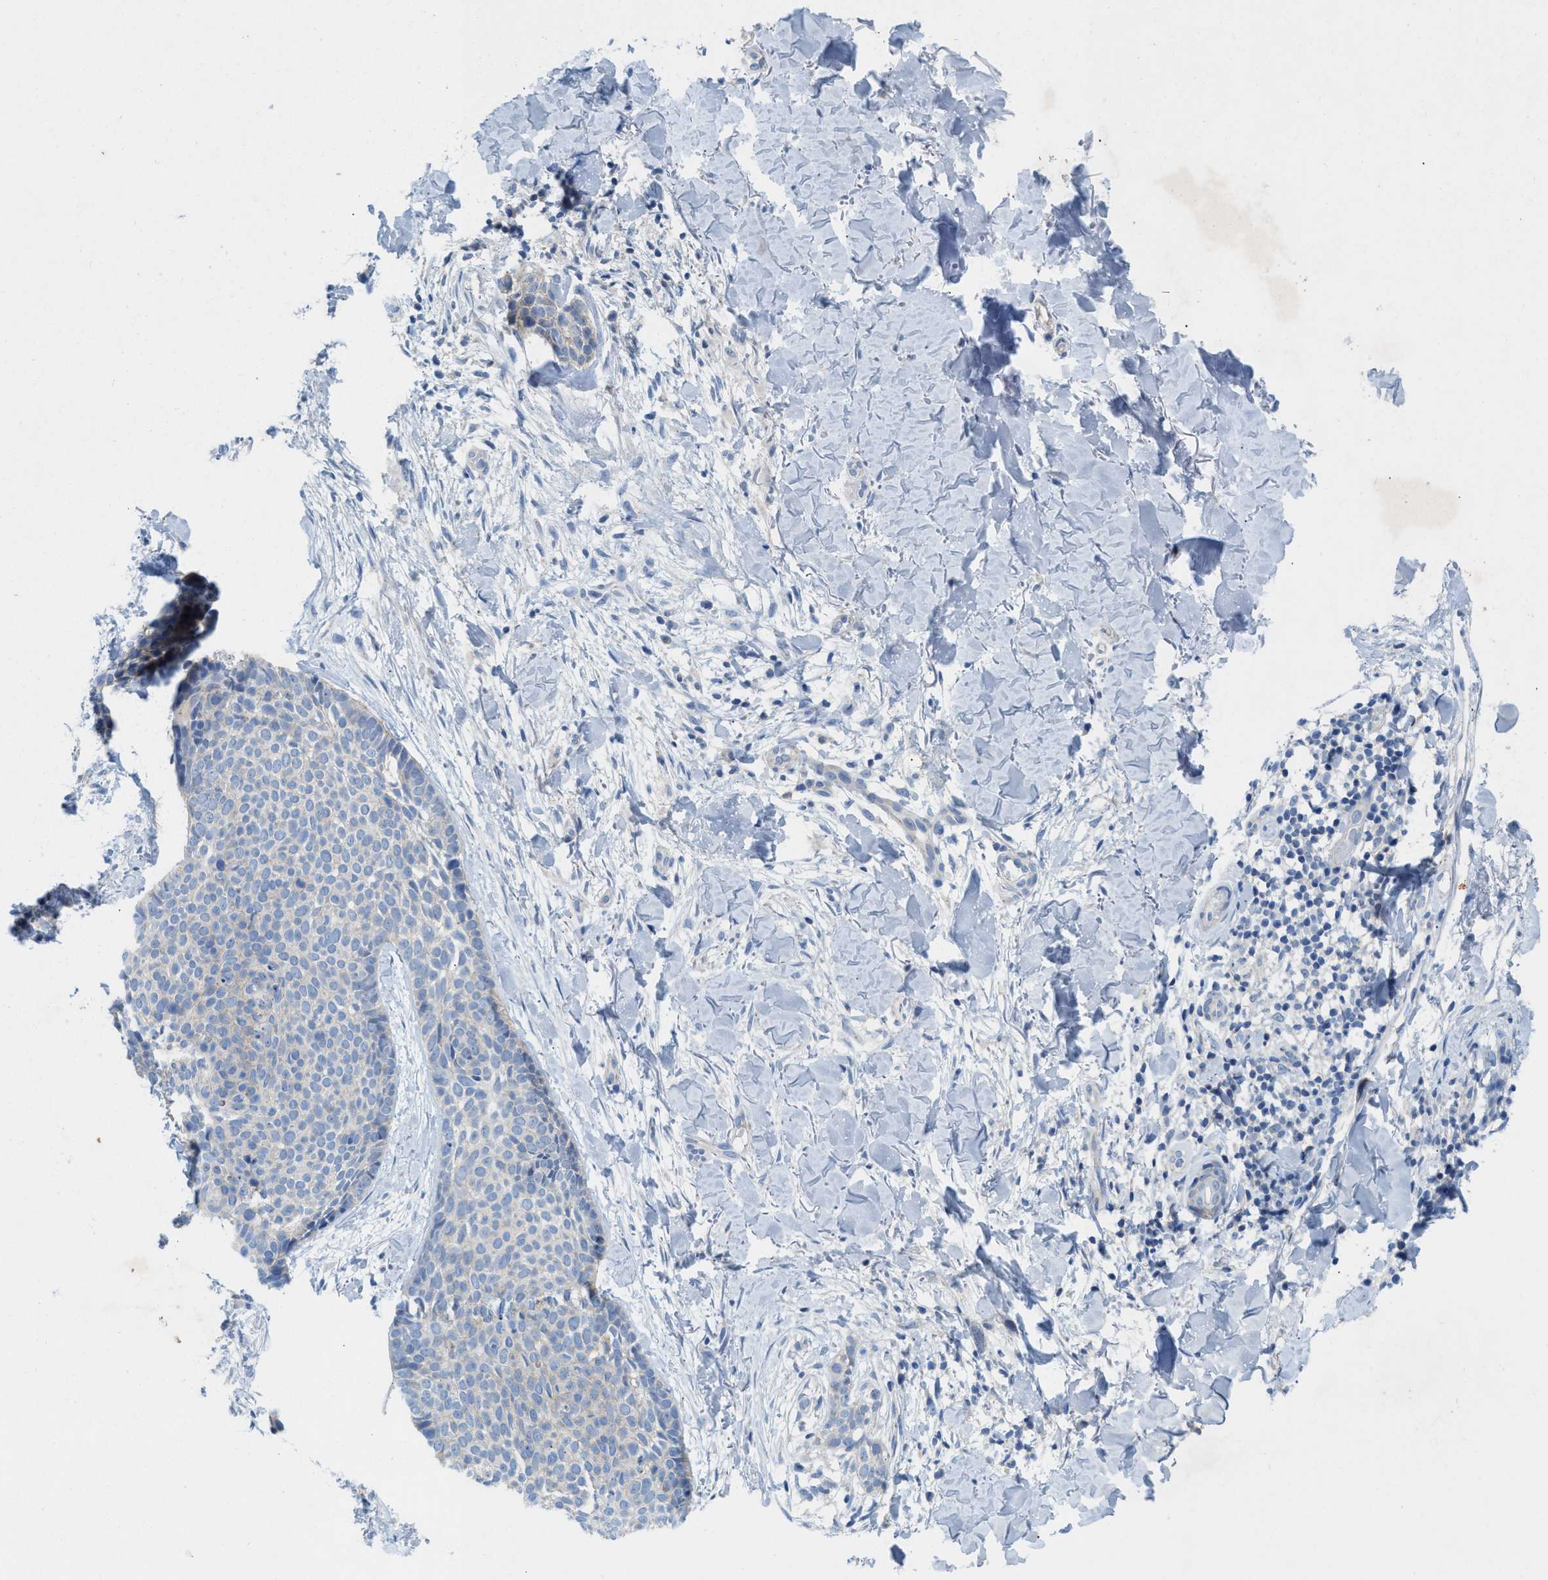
{"staining": {"intensity": "negative", "quantity": "none", "location": "none"}, "tissue": "skin cancer", "cell_type": "Tumor cells", "image_type": "cancer", "snomed": [{"axis": "morphology", "description": "Normal tissue, NOS"}, {"axis": "morphology", "description": "Basal cell carcinoma"}, {"axis": "topography", "description": "Skin"}], "caption": "Immunohistochemistry of skin basal cell carcinoma shows no positivity in tumor cells. (Immunohistochemistry (ihc), brightfield microscopy, high magnification).", "gene": "CMTM1", "patient": {"sex": "male", "age": 67}}